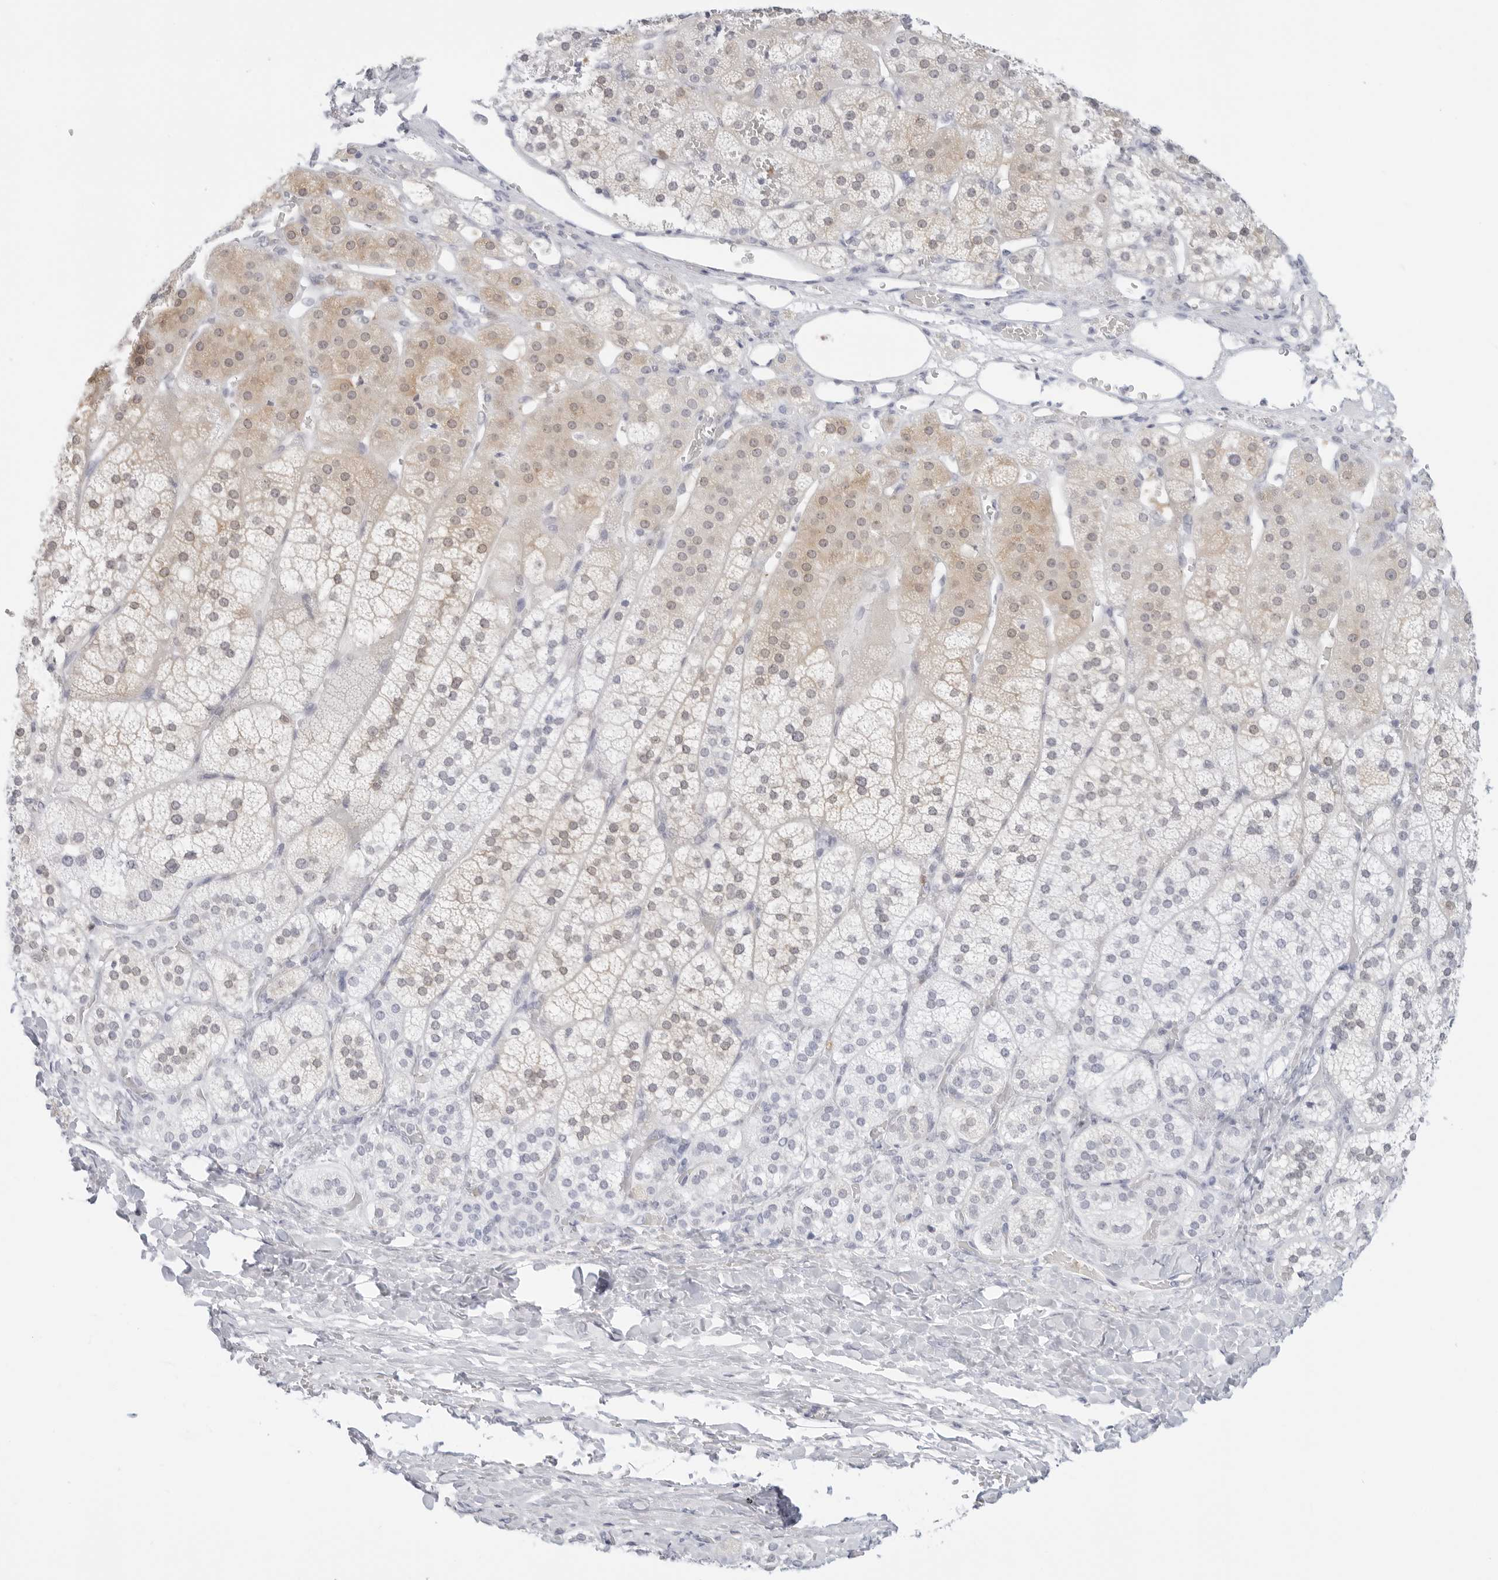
{"staining": {"intensity": "weak", "quantity": "25%-75%", "location": "cytoplasmic/membranous"}, "tissue": "adrenal gland", "cell_type": "Glandular cells", "image_type": "normal", "snomed": [{"axis": "morphology", "description": "Normal tissue, NOS"}, {"axis": "topography", "description": "Adrenal gland"}], "caption": "An immunohistochemistry photomicrograph of normal tissue is shown. Protein staining in brown shows weak cytoplasmic/membranous positivity in adrenal gland within glandular cells. (DAB (3,3'-diaminobenzidine) IHC, brown staining for protein, blue staining for nuclei).", "gene": "SLC9A3R1", "patient": {"sex": "female", "age": 44}}